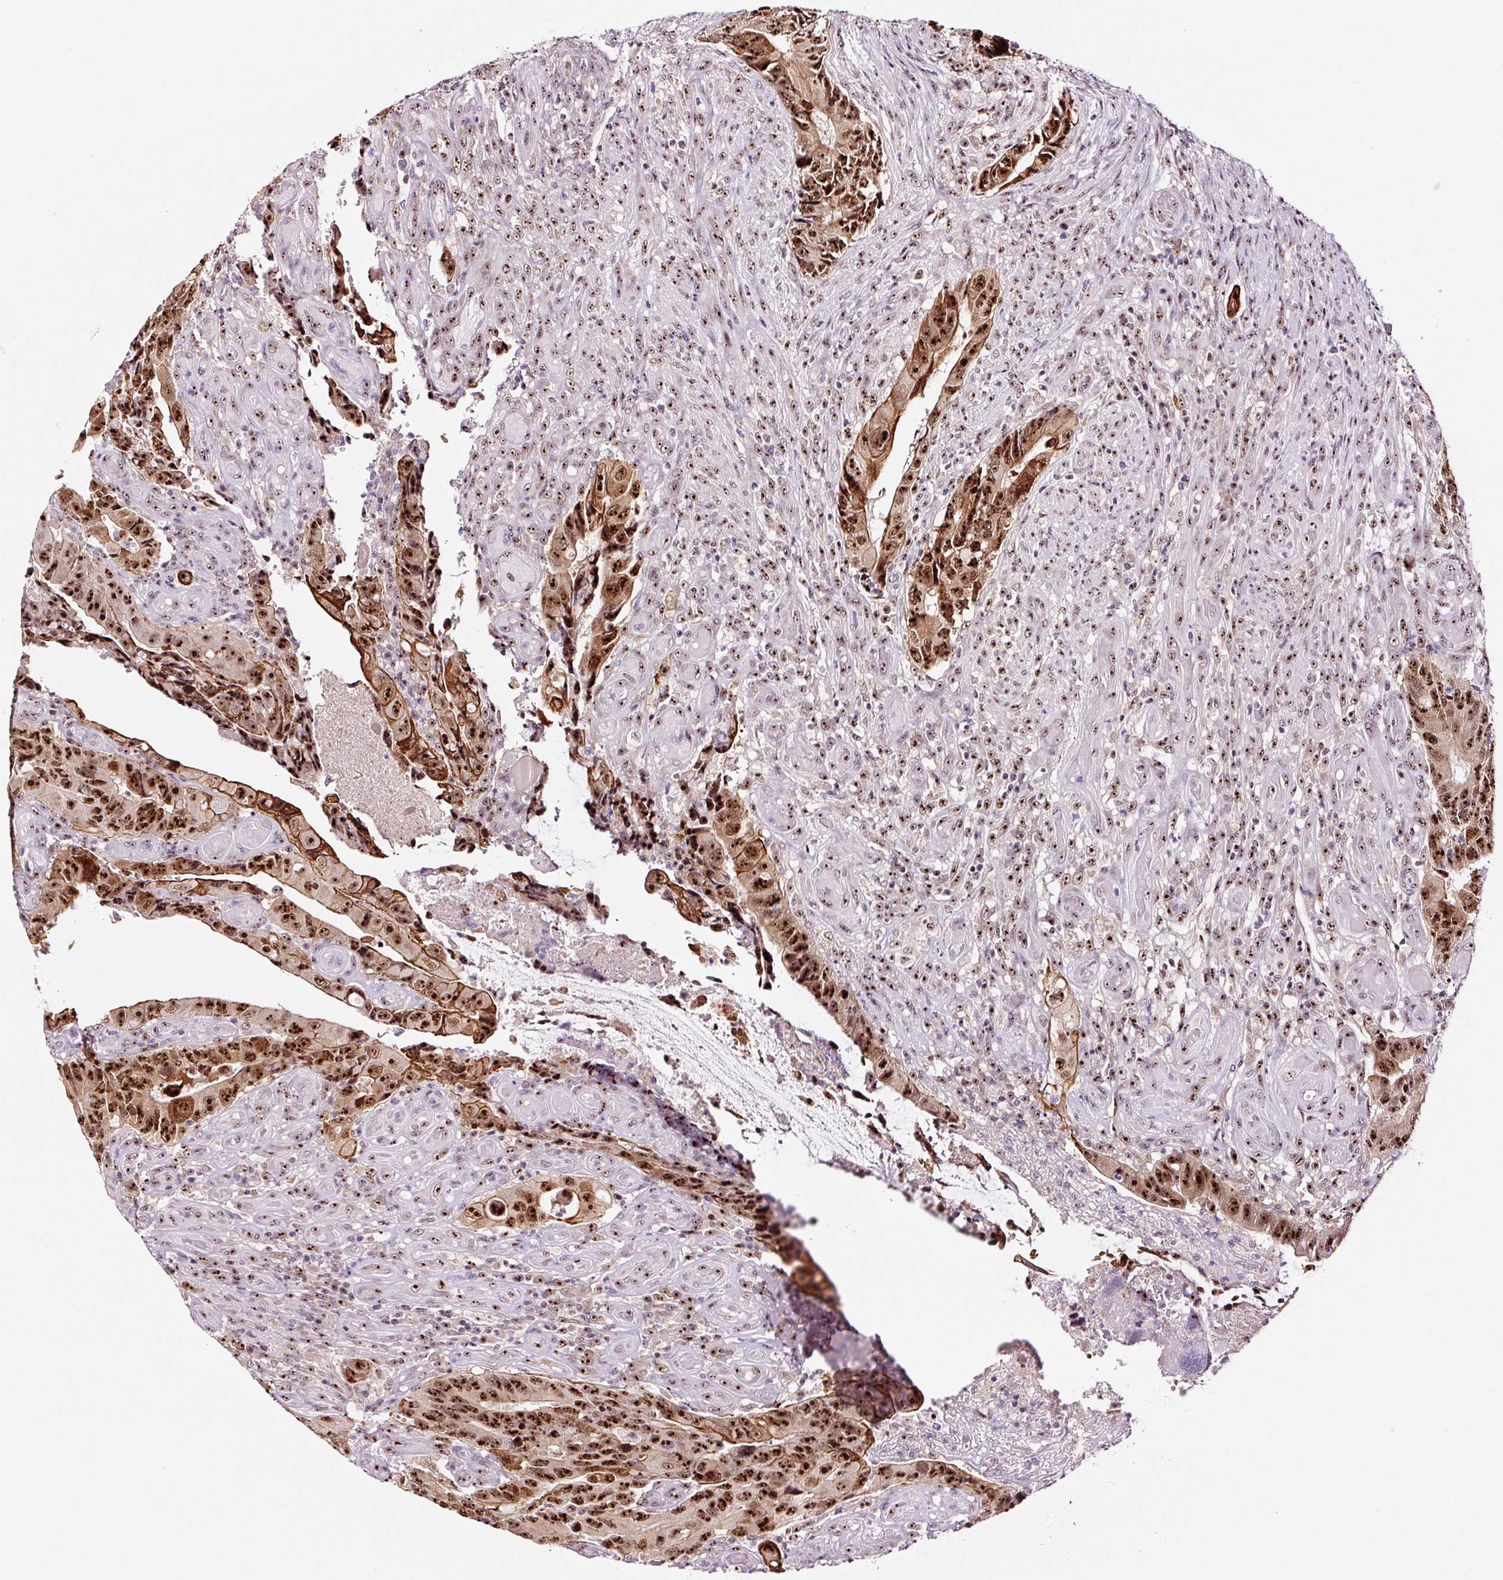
{"staining": {"intensity": "strong", "quantity": ">75%", "location": "cytoplasmic/membranous,nuclear"}, "tissue": "colorectal cancer", "cell_type": "Tumor cells", "image_type": "cancer", "snomed": [{"axis": "morphology", "description": "Adenocarcinoma, NOS"}, {"axis": "topography", "description": "Colon"}], "caption": "A high-resolution image shows immunohistochemistry (IHC) staining of adenocarcinoma (colorectal), which demonstrates strong cytoplasmic/membranous and nuclear staining in about >75% of tumor cells.", "gene": "GNL3", "patient": {"sex": "male", "age": 87}}